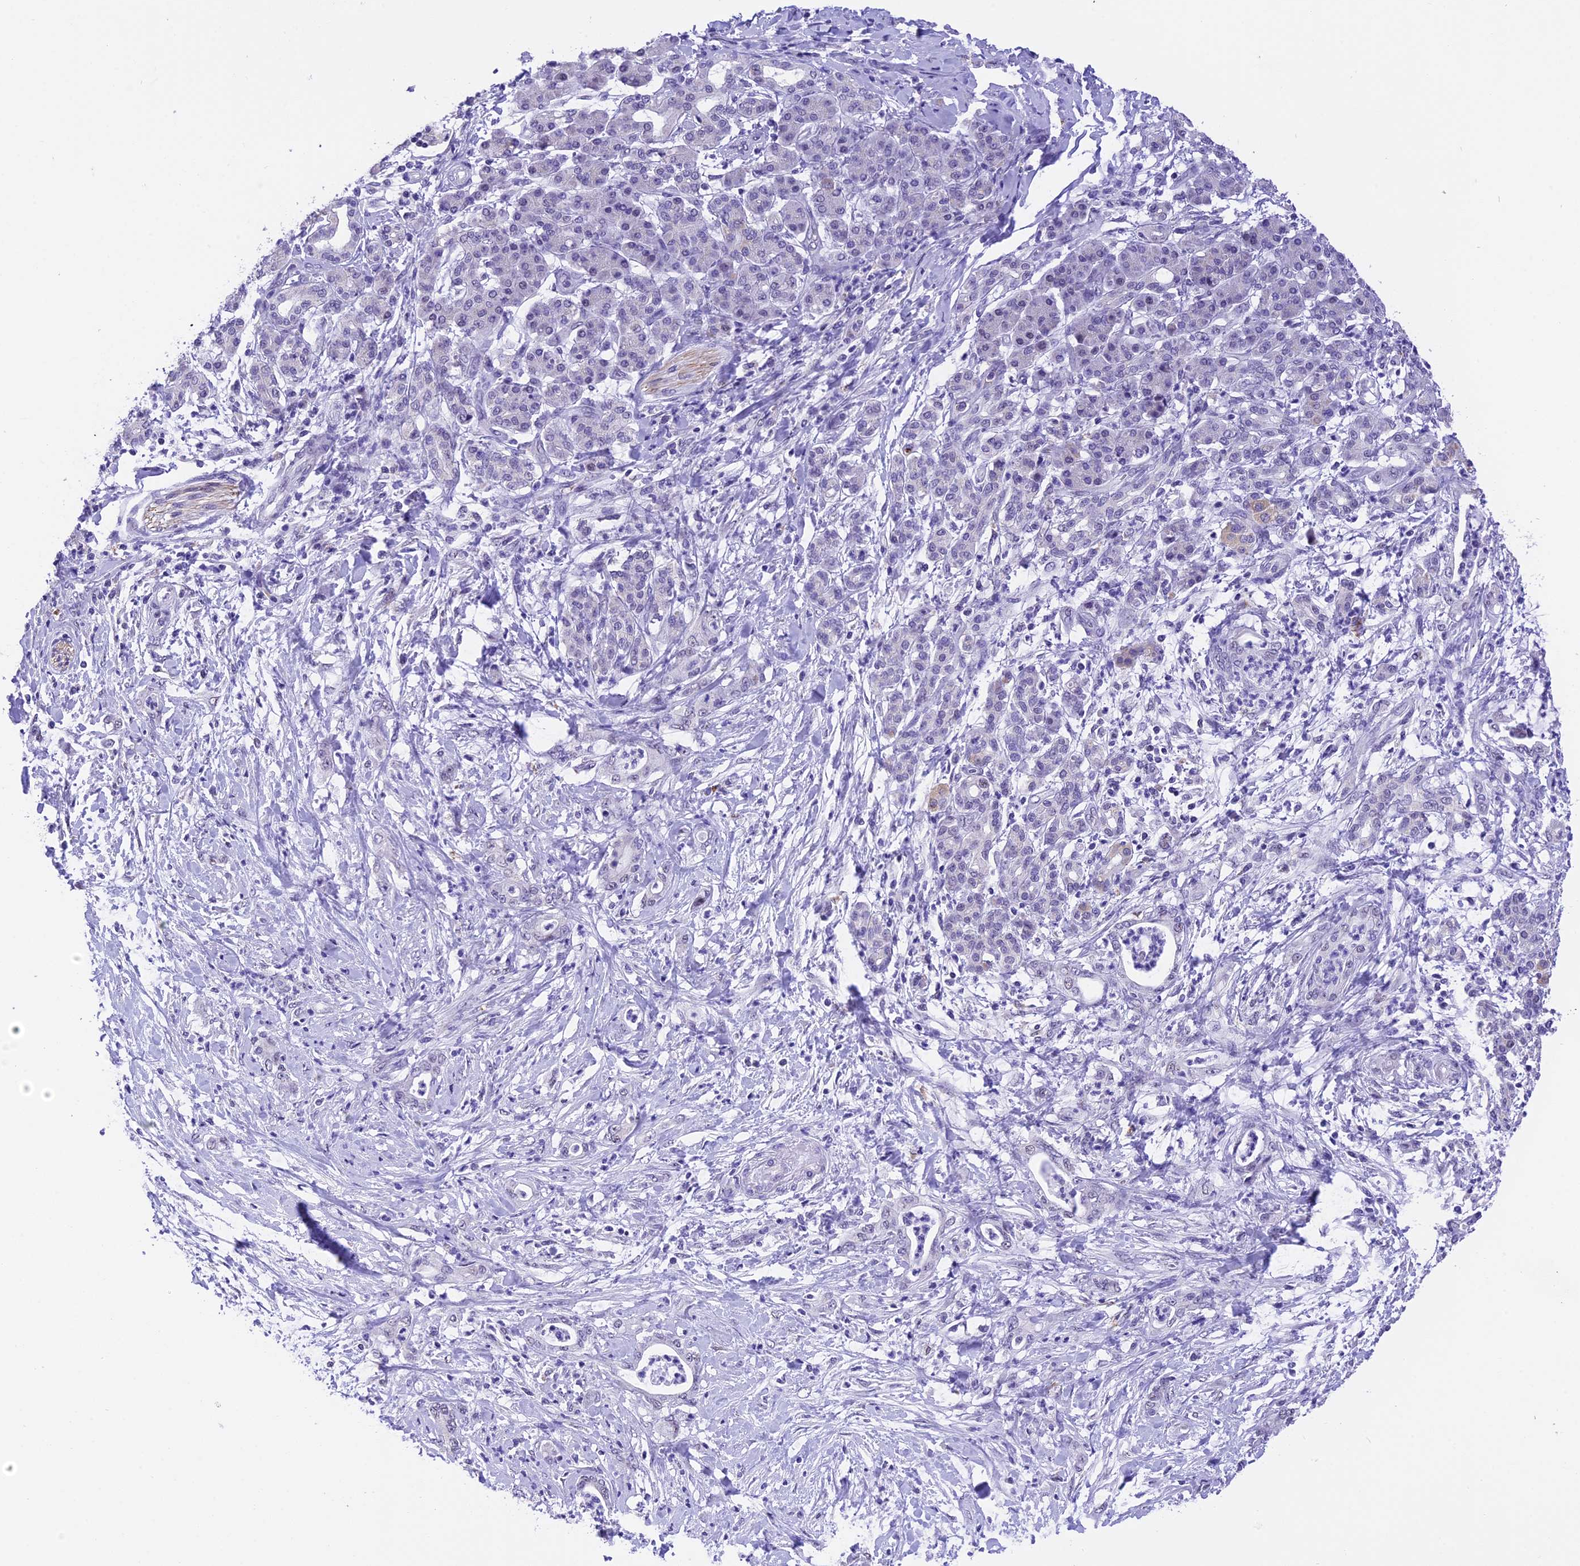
{"staining": {"intensity": "negative", "quantity": "none", "location": "none"}, "tissue": "pancreatic cancer", "cell_type": "Tumor cells", "image_type": "cancer", "snomed": [{"axis": "morphology", "description": "Normal tissue, NOS"}, {"axis": "morphology", "description": "Adenocarcinoma, NOS"}, {"axis": "topography", "description": "Pancreas"}], "caption": "Human pancreatic adenocarcinoma stained for a protein using immunohistochemistry reveals no staining in tumor cells.", "gene": "AHSP", "patient": {"sex": "female", "age": 55}}